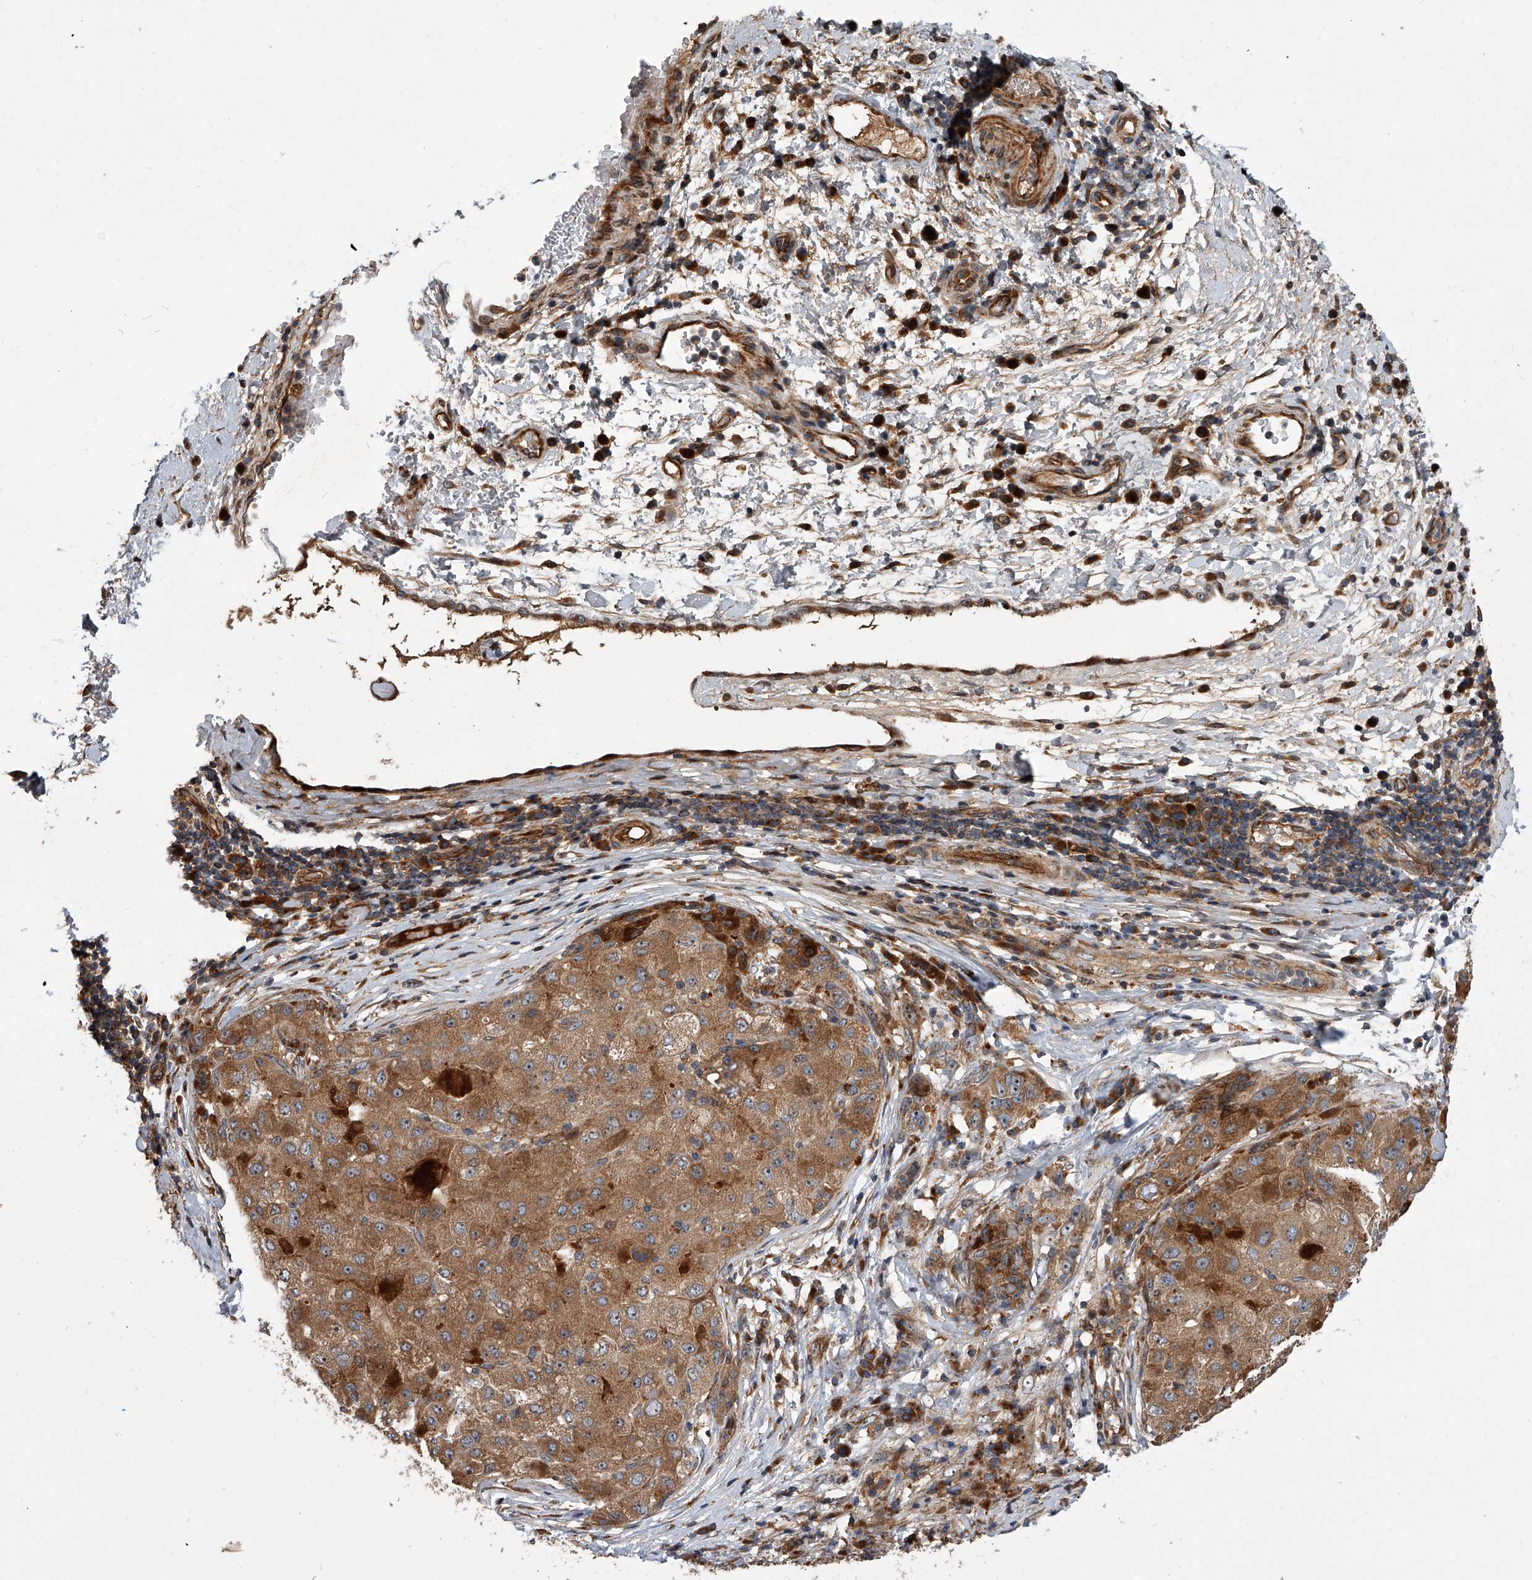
{"staining": {"intensity": "moderate", "quantity": ">75%", "location": "cytoplasmic/membranous"}, "tissue": "liver cancer", "cell_type": "Tumor cells", "image_type": "cancer", "snomed": [{"axis": "morphology", "description": "Carcinoma, Hepatocellular, NOS"}, {"axis": "topography", "description": "Liver"}], "caption": "This is an image of immunohistochemistry (IHC) staining of liver hepatocellular carcinoma, which shows moderate positivity in the cytoplasmic/membranous of tumor cells.", "gene": "USP47", "patient": {"sex": "male", "age": 80}}